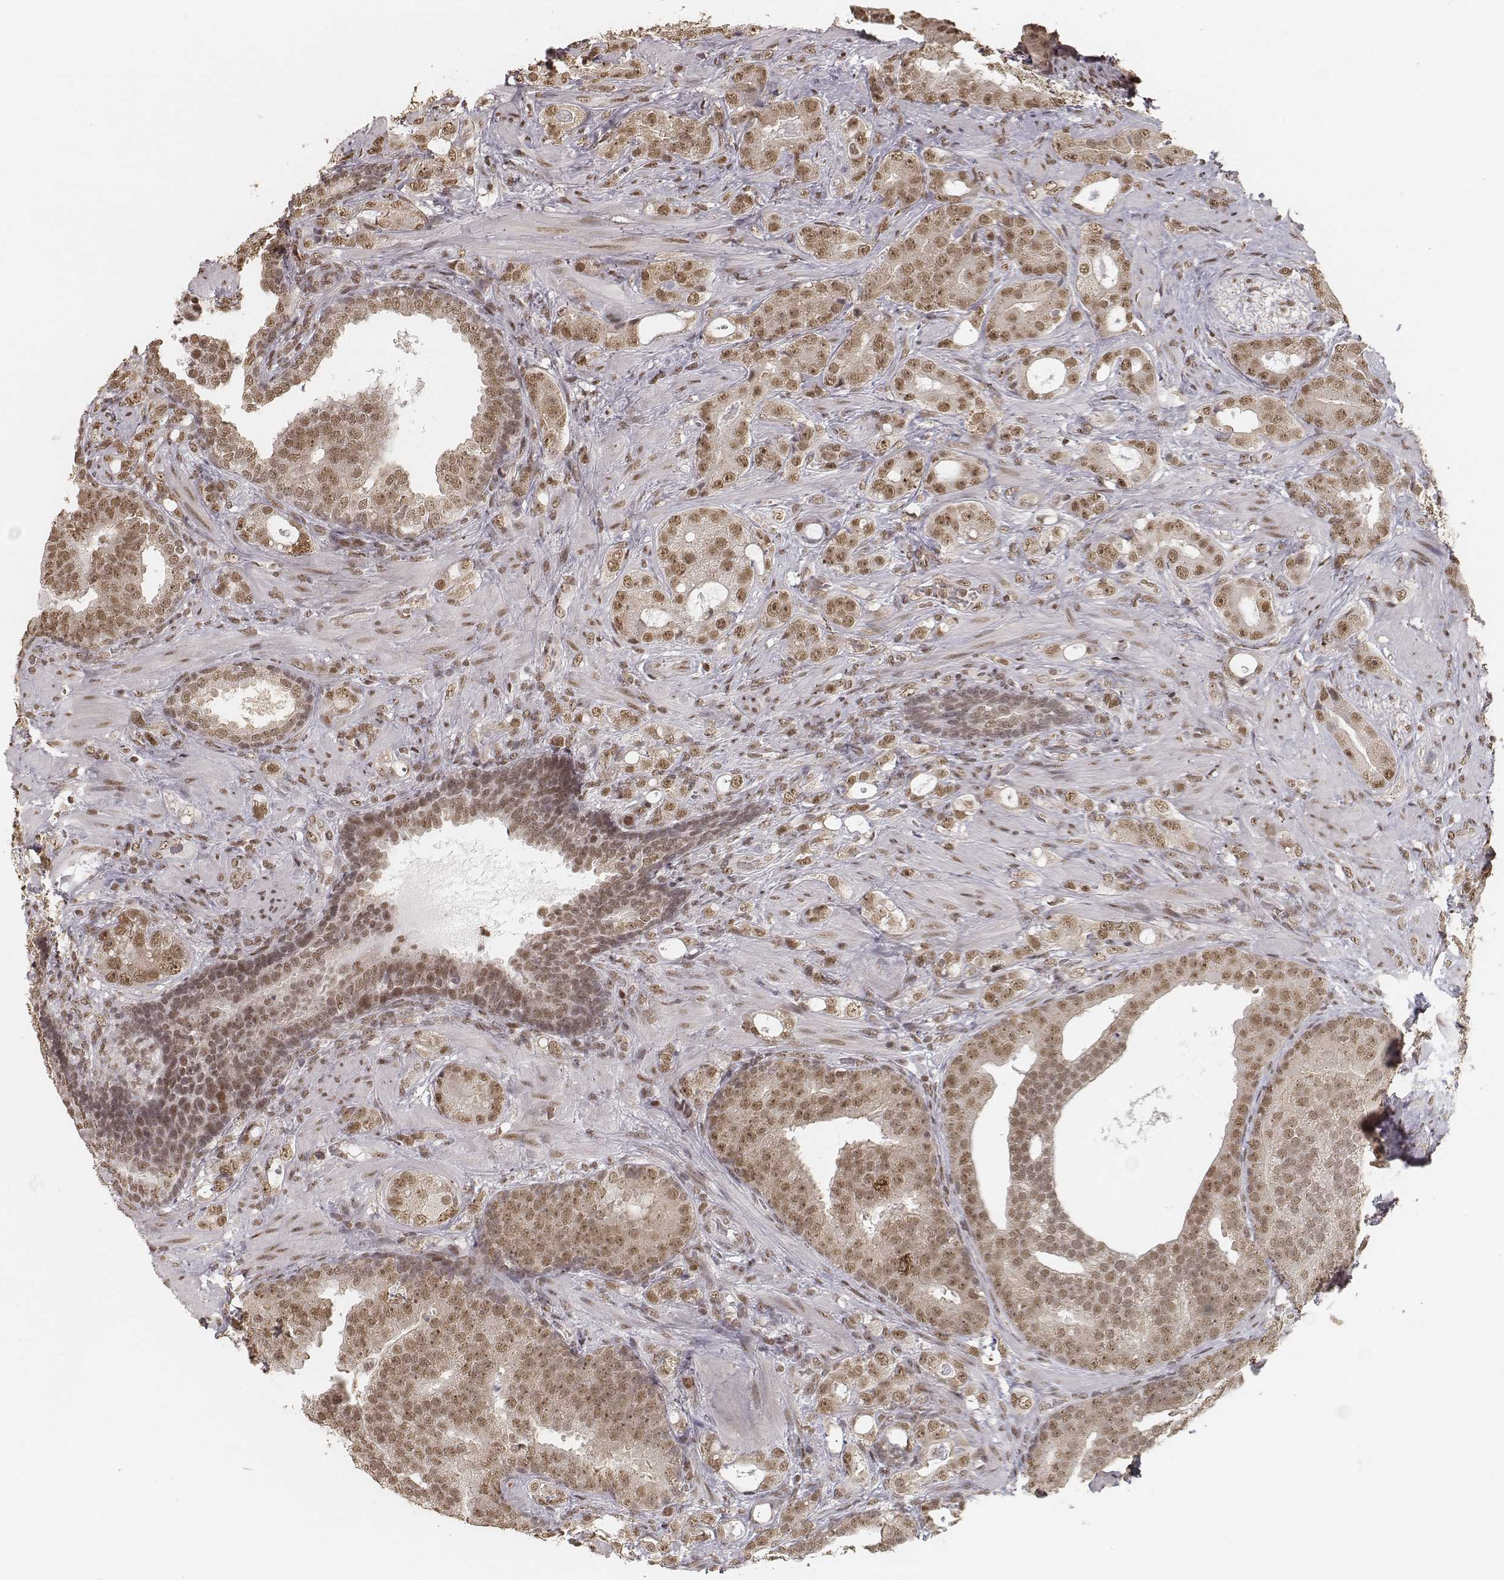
{"staining": {"intensity": "moderate", "quantity": ">75%", "location": "nuclear"}, "tissue": "prostate cancer", "cell_type": "Tumor cells", "image_type": "cancer", "snomed": [{"axis": "morphology", "description": "Adenocarcinoma, NOS"}, {"axis": "topography", "description": "Prostate"}], "caption": "Prostate adenocarcinoma stained with a protein marker demonstrates moderate staining in tumor cells.", "gene": "HMGA2", "patient": {"sex": "male", "age": 57}}